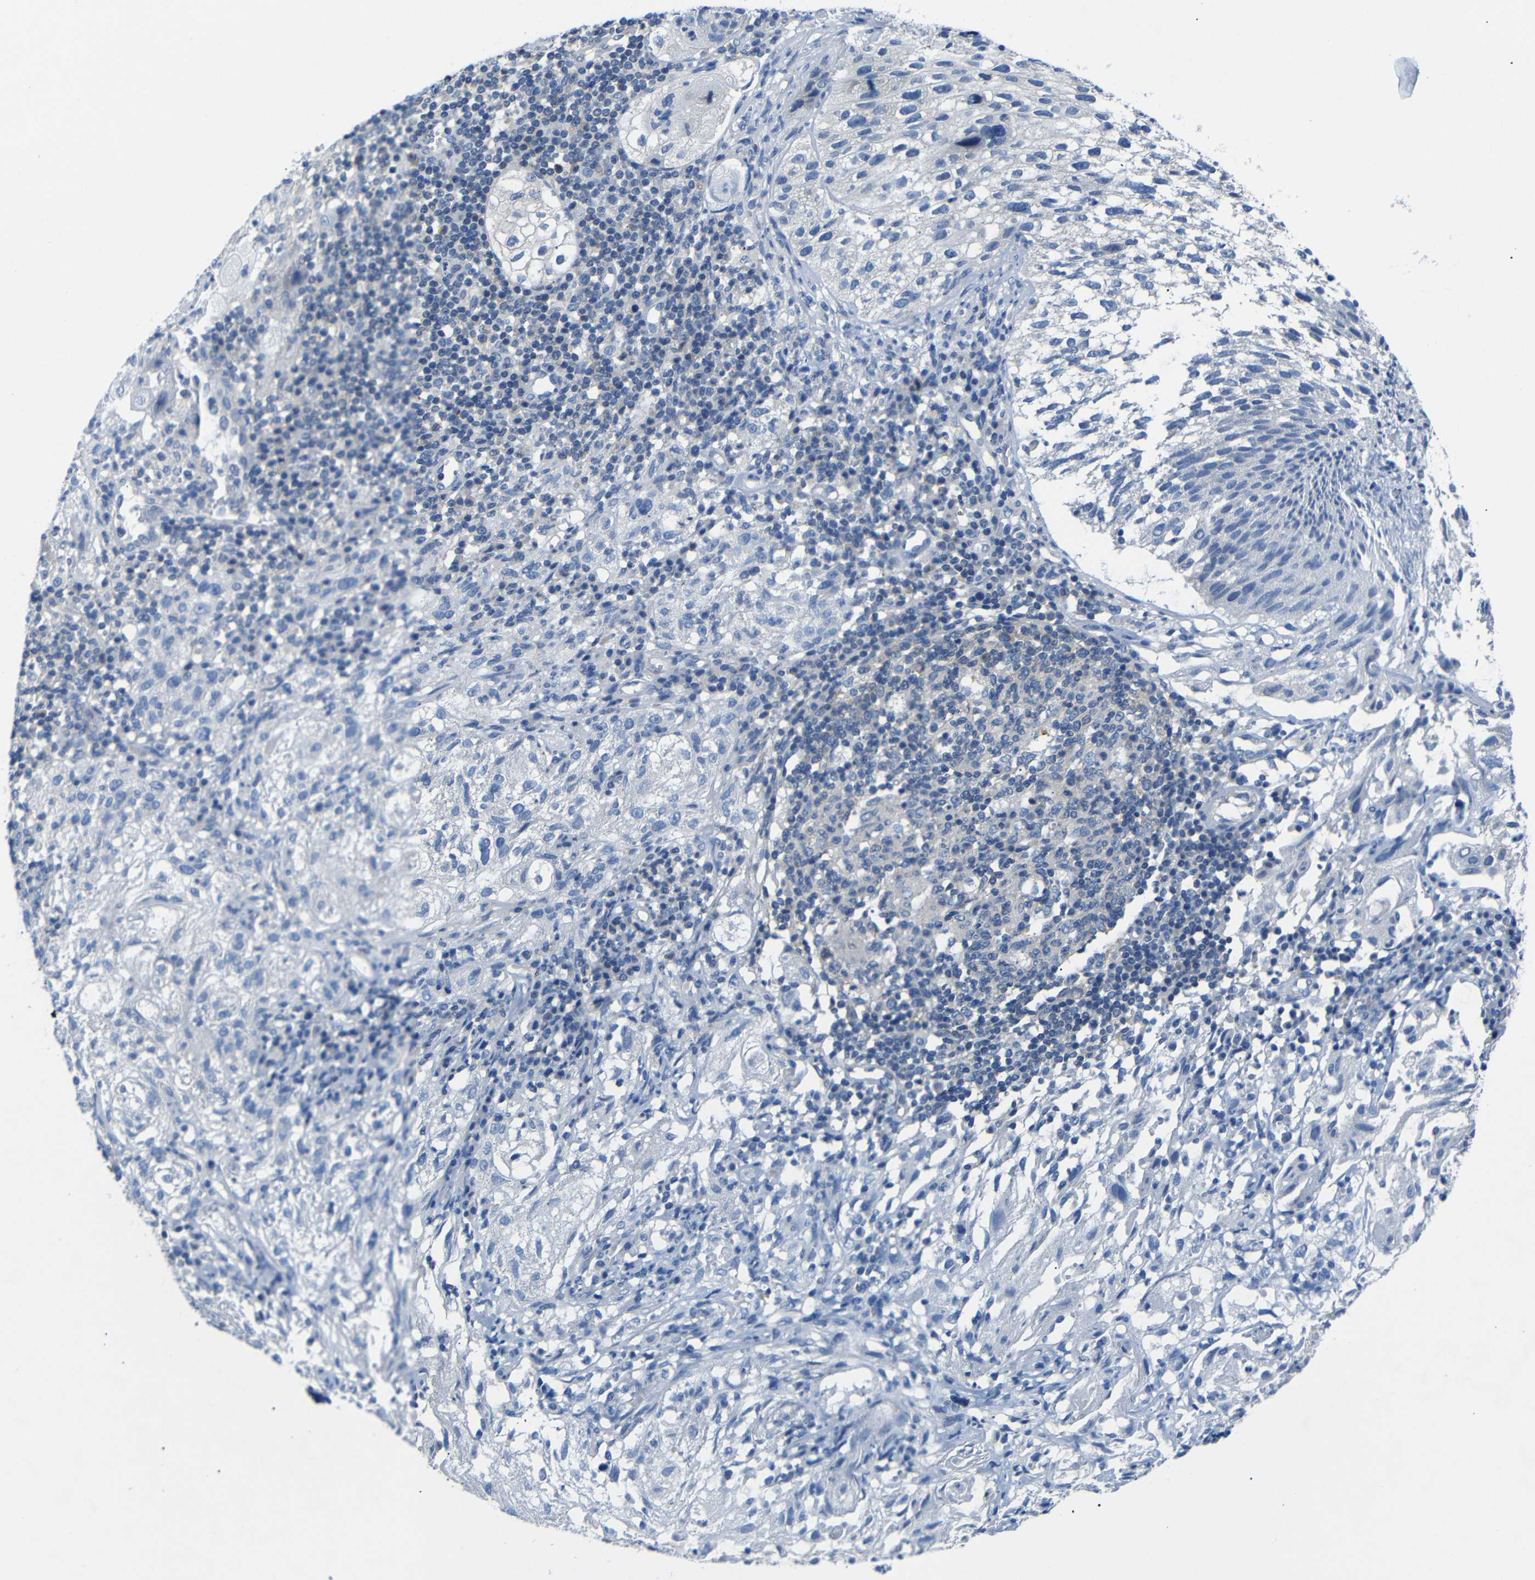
{"staining": {"intensity": "negative", "quantity": "none", "location": "none"}, "tissue": "lung cancer", "cell_type": "Tumor cells", "image_type": "cancer", "snomed": [{"axis": "morphology", "description": "Inflammation, NOS"}, {"axis": "morphology", "description": "Squamous cell carcinoma, NOS"}, {"axis": "topography", "description": "Lymph node"}, {"axis": "topography", "description": "Soft tissue"}, {"axis": "topography", "description": "Lung"}], "caption": "DAB (3,3'-diaminobenzidine) immunohistochemical staining of lung cancer reveals no significant staining in tumor cells.", "gene": "DCP1A", "patient": {"sex": "male", "age": 66}}